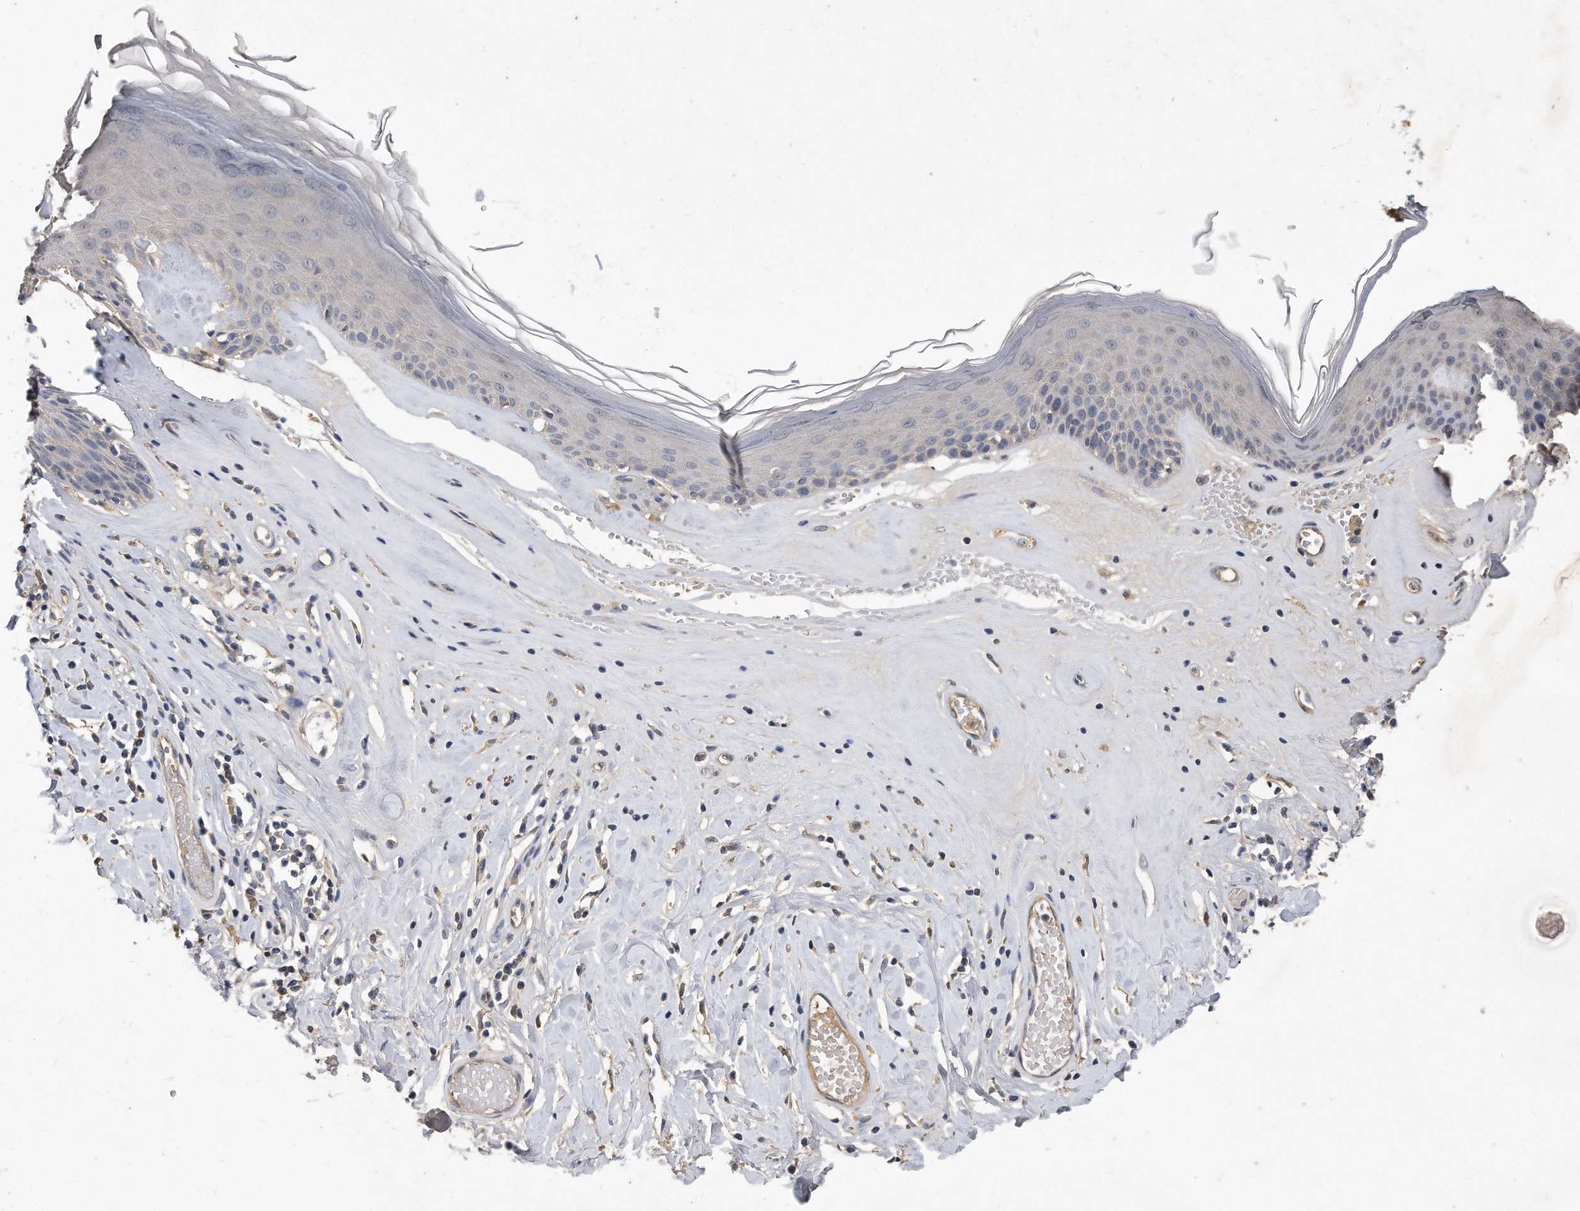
{"staining": {"intensity": "weak", "quantity": "<25%", "location": "cytoplasmic/membranous"}, "tissue": "skin", "cell_type": "Epidermal cells", "image_type": "normal", "snomed": [{"axis": "morphology", "description": "Normal tissue, NOS"}, {"axis": "morphology", "description": "Inflammation, NOS"}, {"axis": "topography", "description": "Vulva"}], "caption": "Epidermal cells are negative for protein expression in unremarkable human skin. (DAB immunohistochemistry (IHC) visualized using brightfield microscopy, high magnification).", "gene": "HOMER3", "patient": {"sex": "female", "age": 84}}